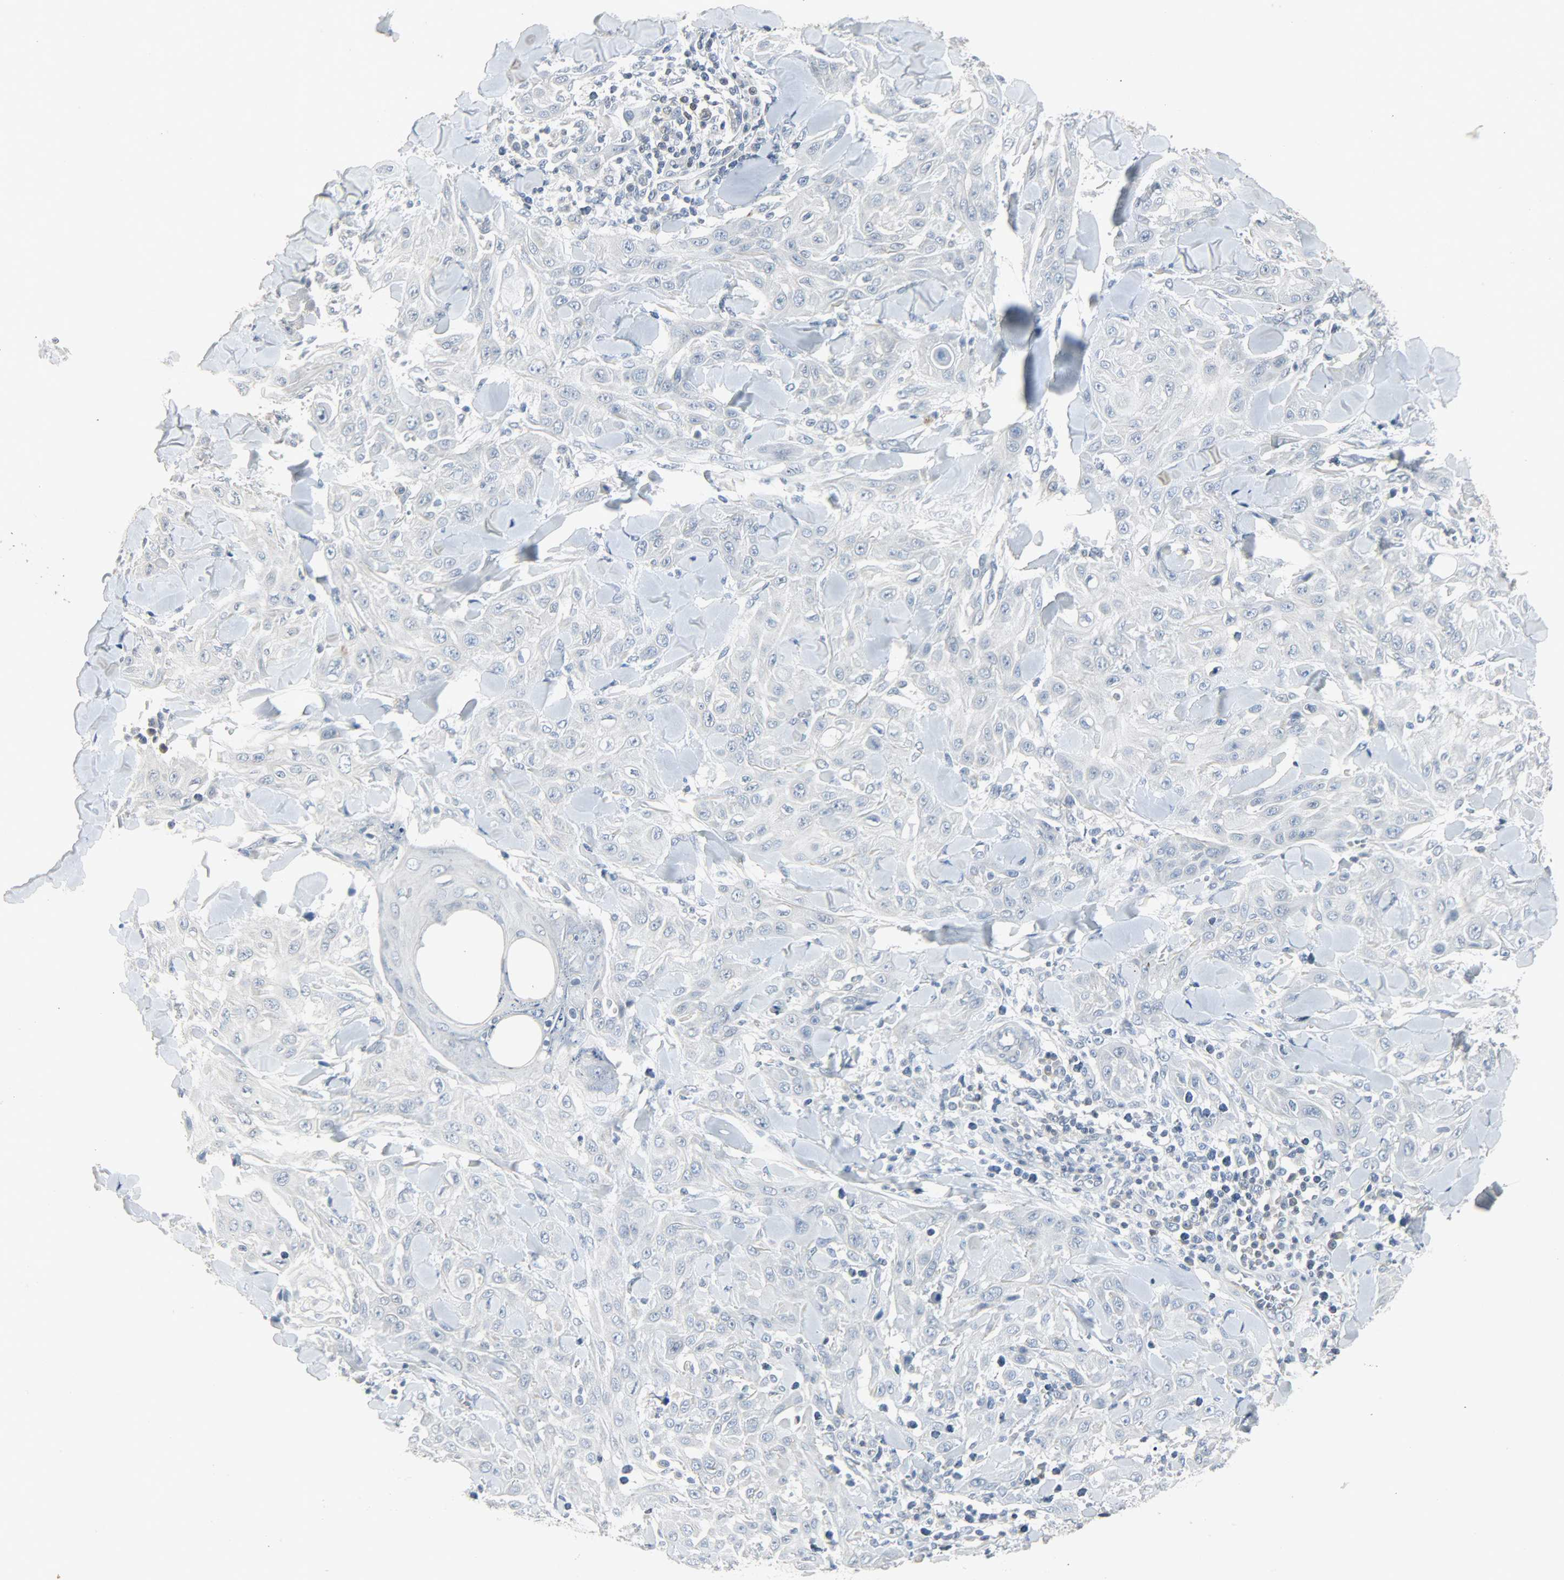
{"staining": {"intensity": "negative", "quantity": "none", "location": "none"}, "tissue": "skin cancer", "cell_type": "Tumor cells", "image_type": "cancer", "snomed": [{"axis": "morphology", "description": "Squamous cell carcinoma, NOS"}, {"axis": "topography", "description": "Skin"}], "caption": "Tumor cells are negative for protein expression in human squamous cell carcinoma (skin).", "gene": "CAMK4", "patient": {"sex": "male", "age": 24}}